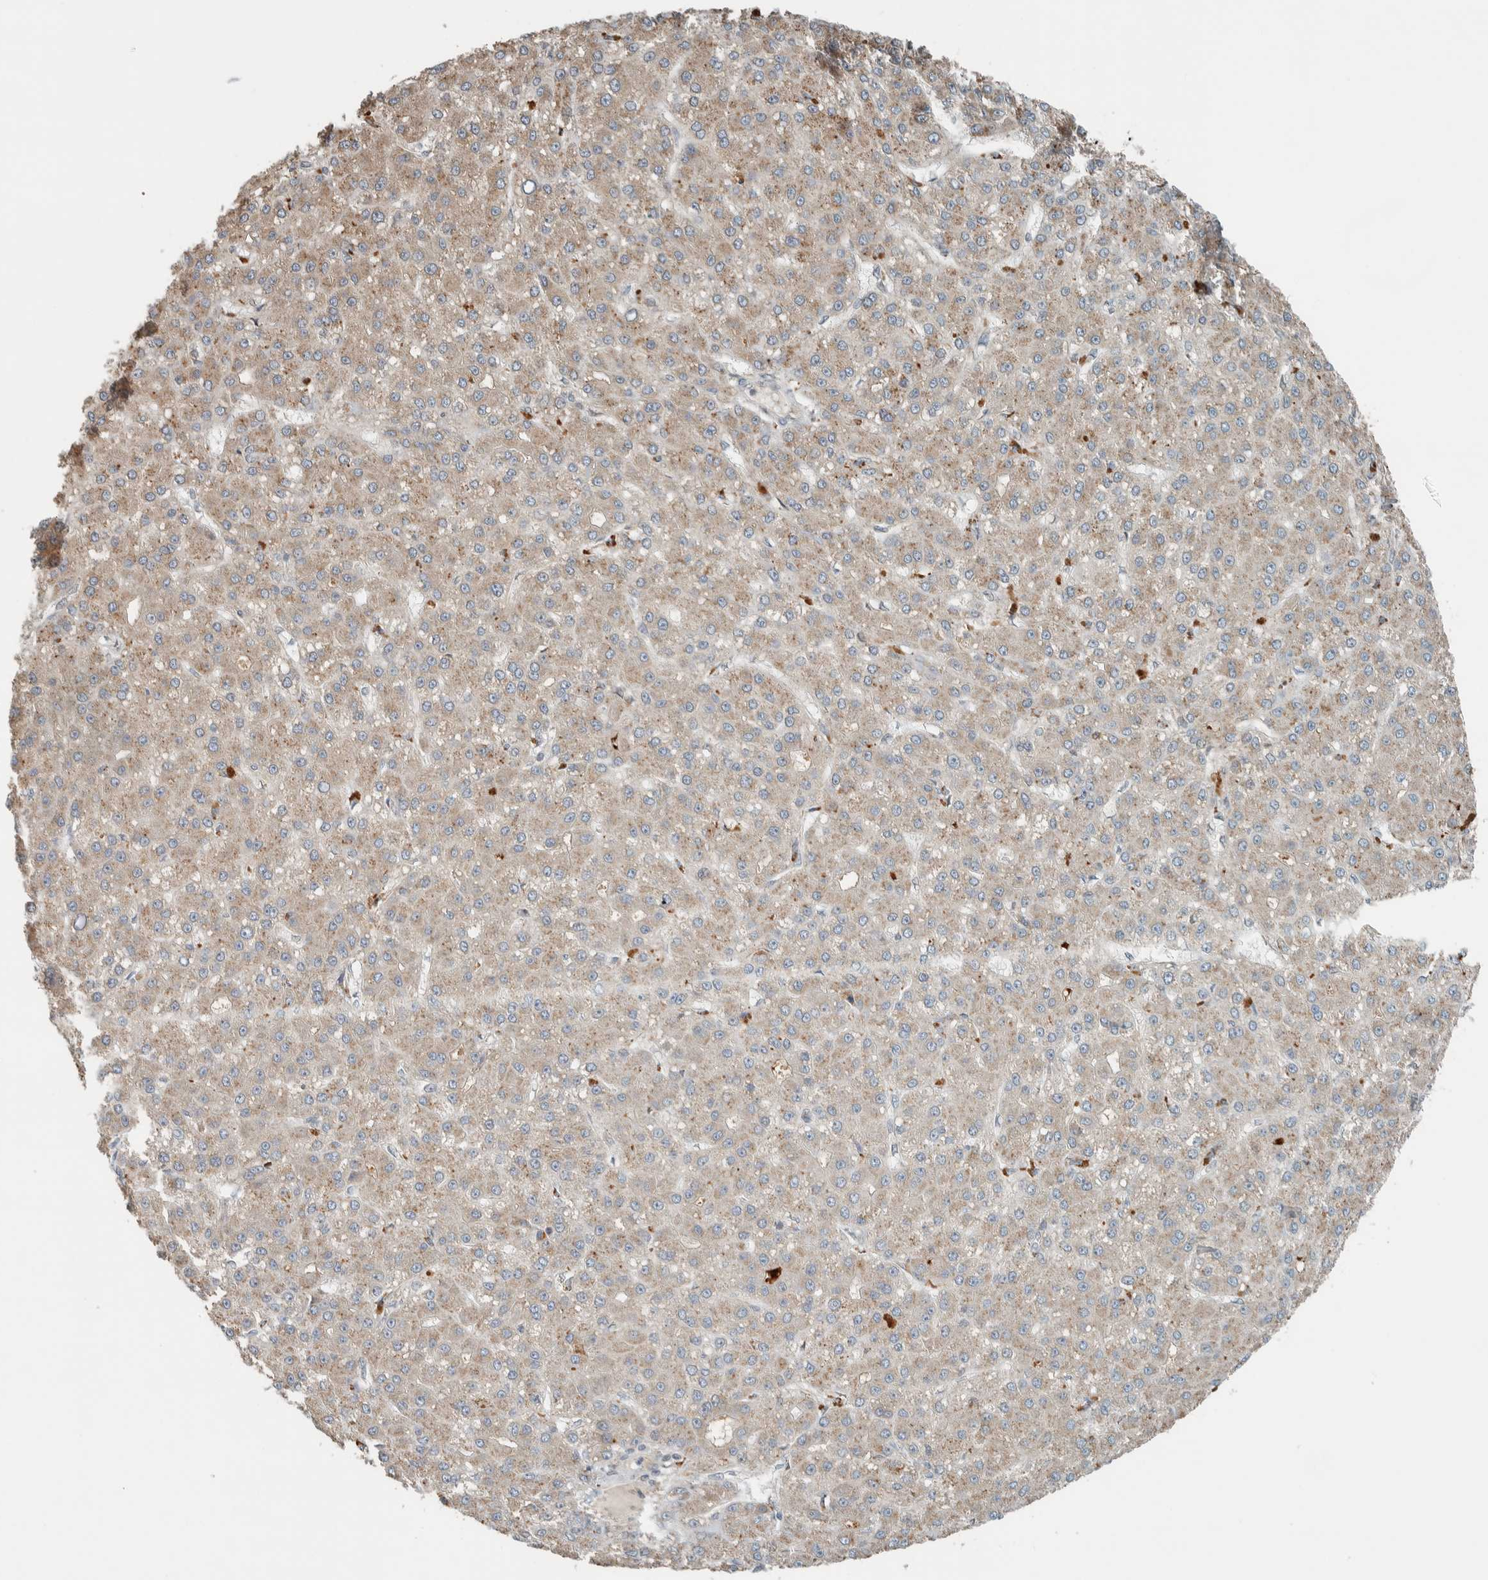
{"staining": {"intensity": "weak", "quantity": ">75%", "location": "cytoplasmic/membranous"}, "tissue": "liver cancer", "cell_type": "Tumor cells", "image_type": "cancer", "snomed": [{"axis": "morphology", "description": "Carcinoma, Hepatocellular, NOS"}, {"axis": "topography", "description": "Liver"}], "caption": "A brown stain shows weak cytoplasmic/membranous positivity of a protein in human hepatocellular carcinoma (liver) tumor cells.", "gene": "NBR1", "patient": {"sex": "male", "age": 67}}